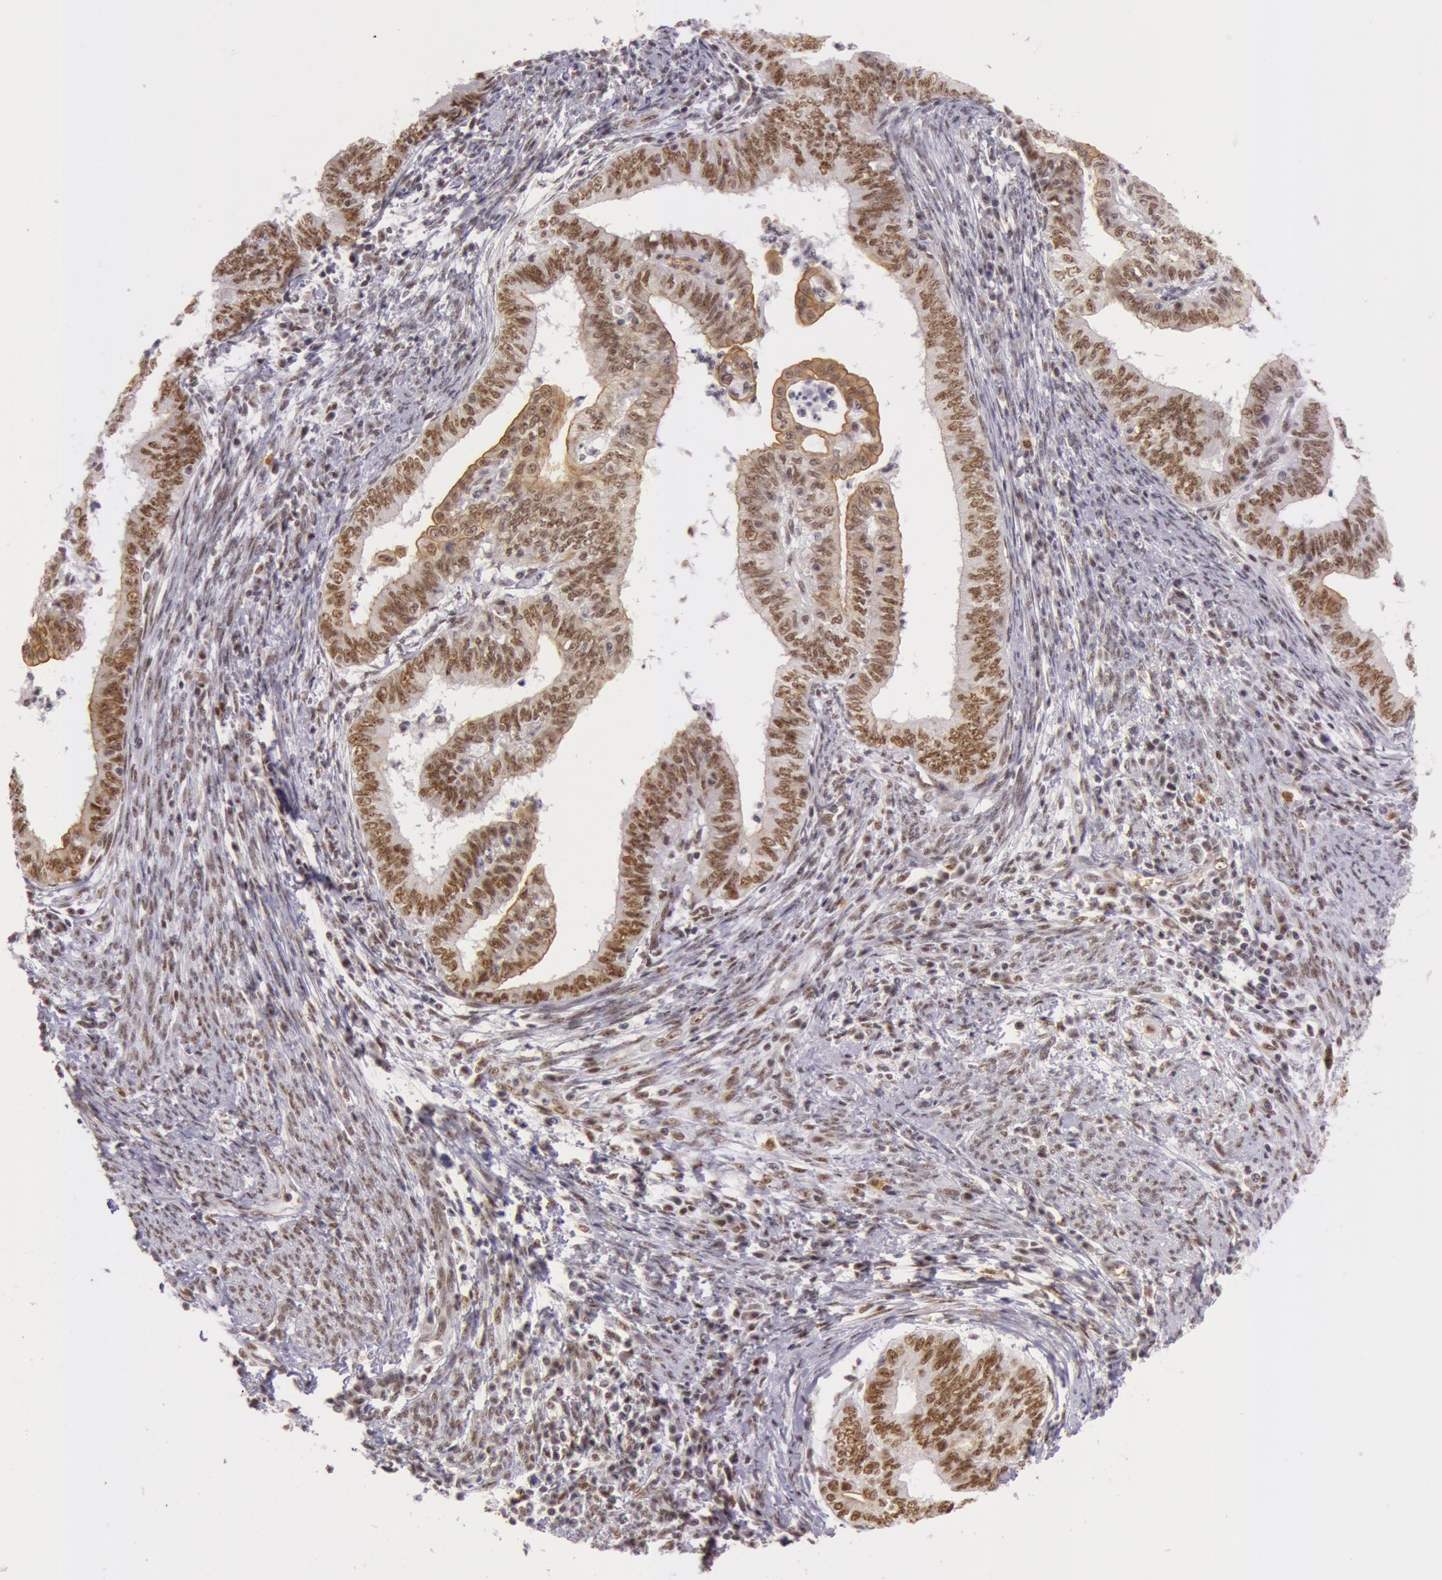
{"staining": {"intensity": "strong", "quantity": ">75%", "location": "nuclear"}, "tissue": "endometrial cancer", "cell_type": "Tumor cells", "image_type": "cancer", "snomed": [{"axis": "morphology", "description": "Adenocarcinoma, NOS"}, {"axis": "topography", "description": "Endometrium"}], "caption": "Protein staining of endometrial adenocarcinoma tissue exhibits strong nuclear positivity in approximately >75% of tumor cells.", "gene": "NBN", "patient": {"sex": "female", "age": 66}}